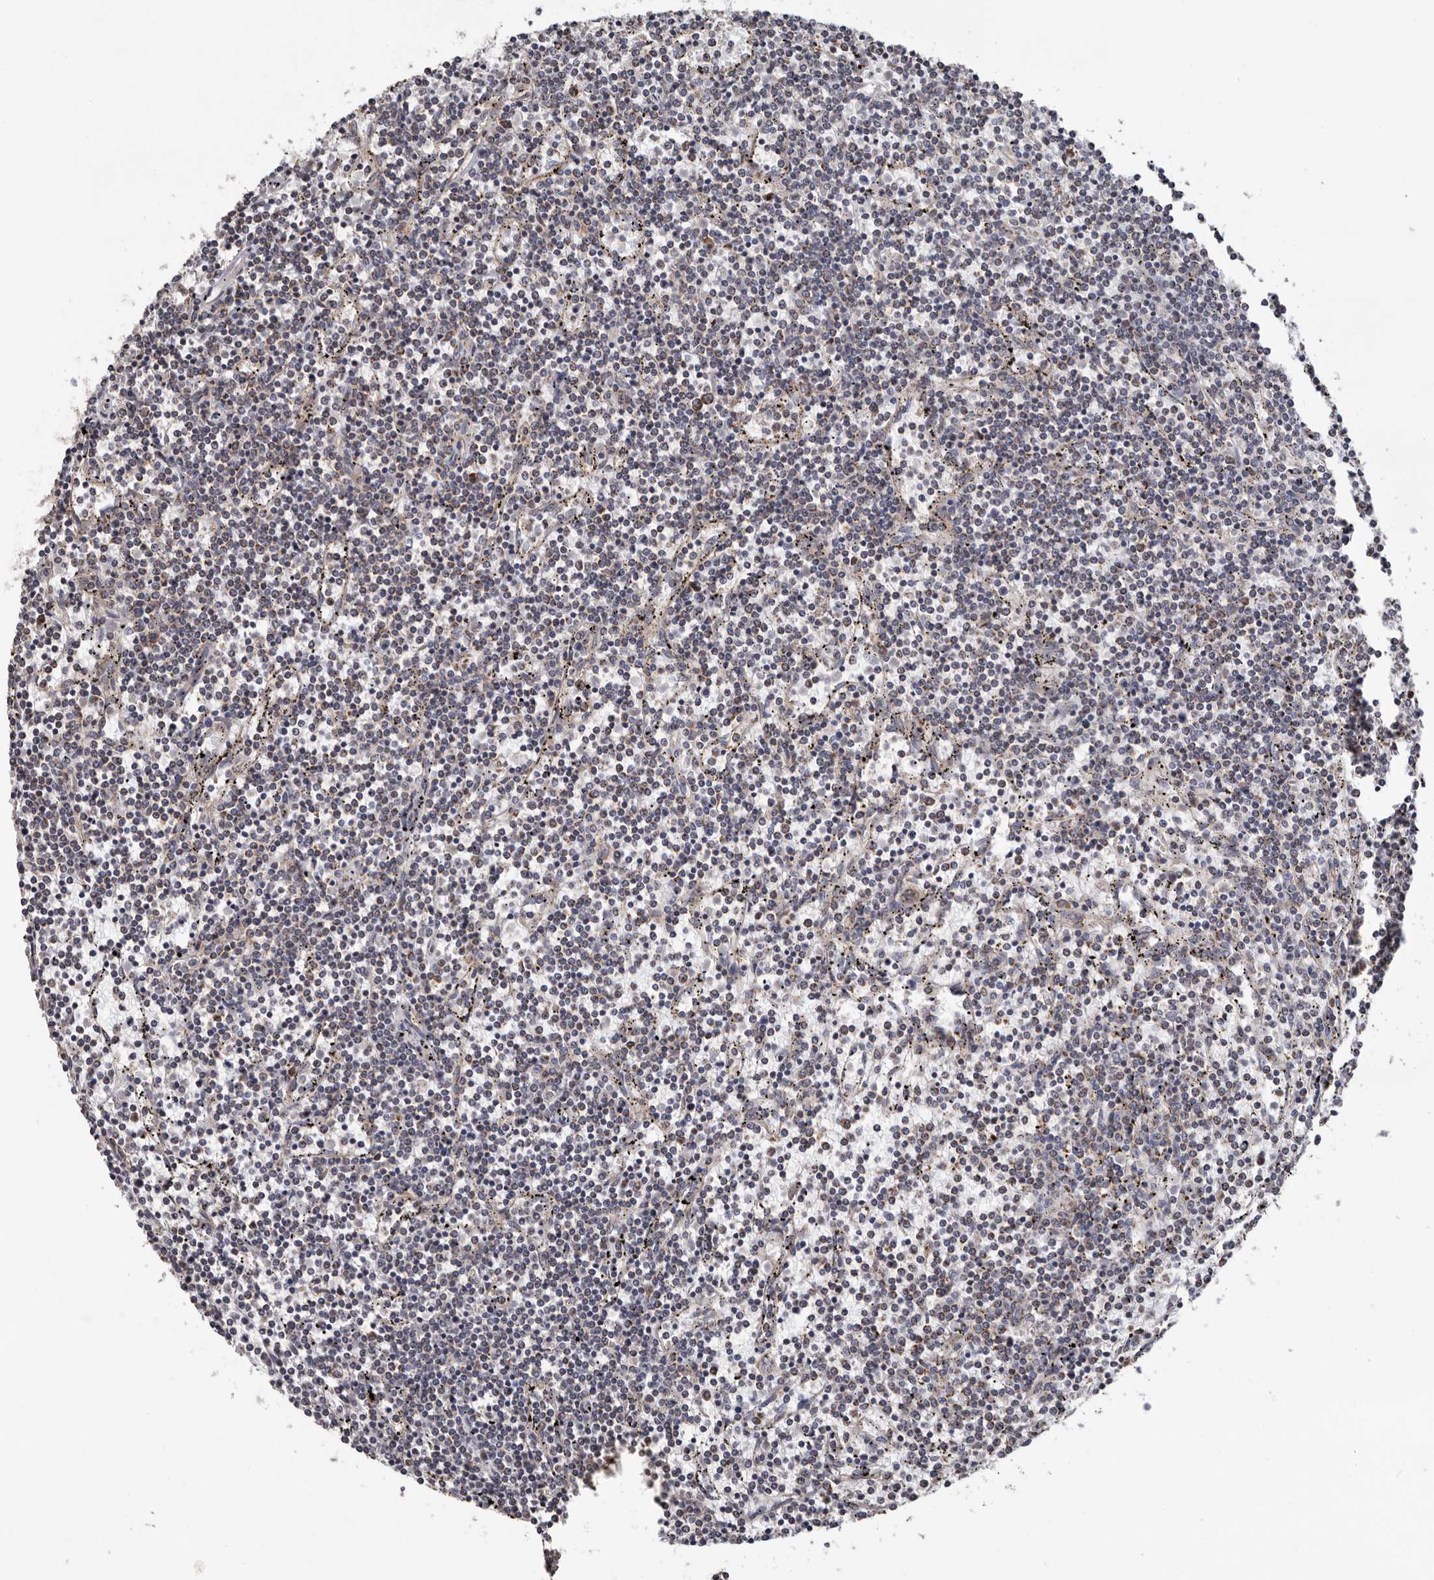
{"staining": {"intensity": "weak", "quantity": "<25%", "location": "cytoplasmic/membranous"}, "tissue": "lymphoma", "cell_type": "Tumor cells", "image_type": "cancer", "snomed": [{"axis": "morphology", "description": "Malignant lymphoma, non-Hodgkin's type, Low grade"}, {"axis": "topography", "description": "Spleen"}], "caption": "Immunohistochemical staining of human lymphoma demonstrates no significant expression in tumor cells. The staining was performed using DAB to visualize the protein expression in brown, while the nuclei were stained in blue with hematoxylin (Magnification: 20x).", "gene": "MRPL18", "patient": {"sex": "female", "age": 50}}